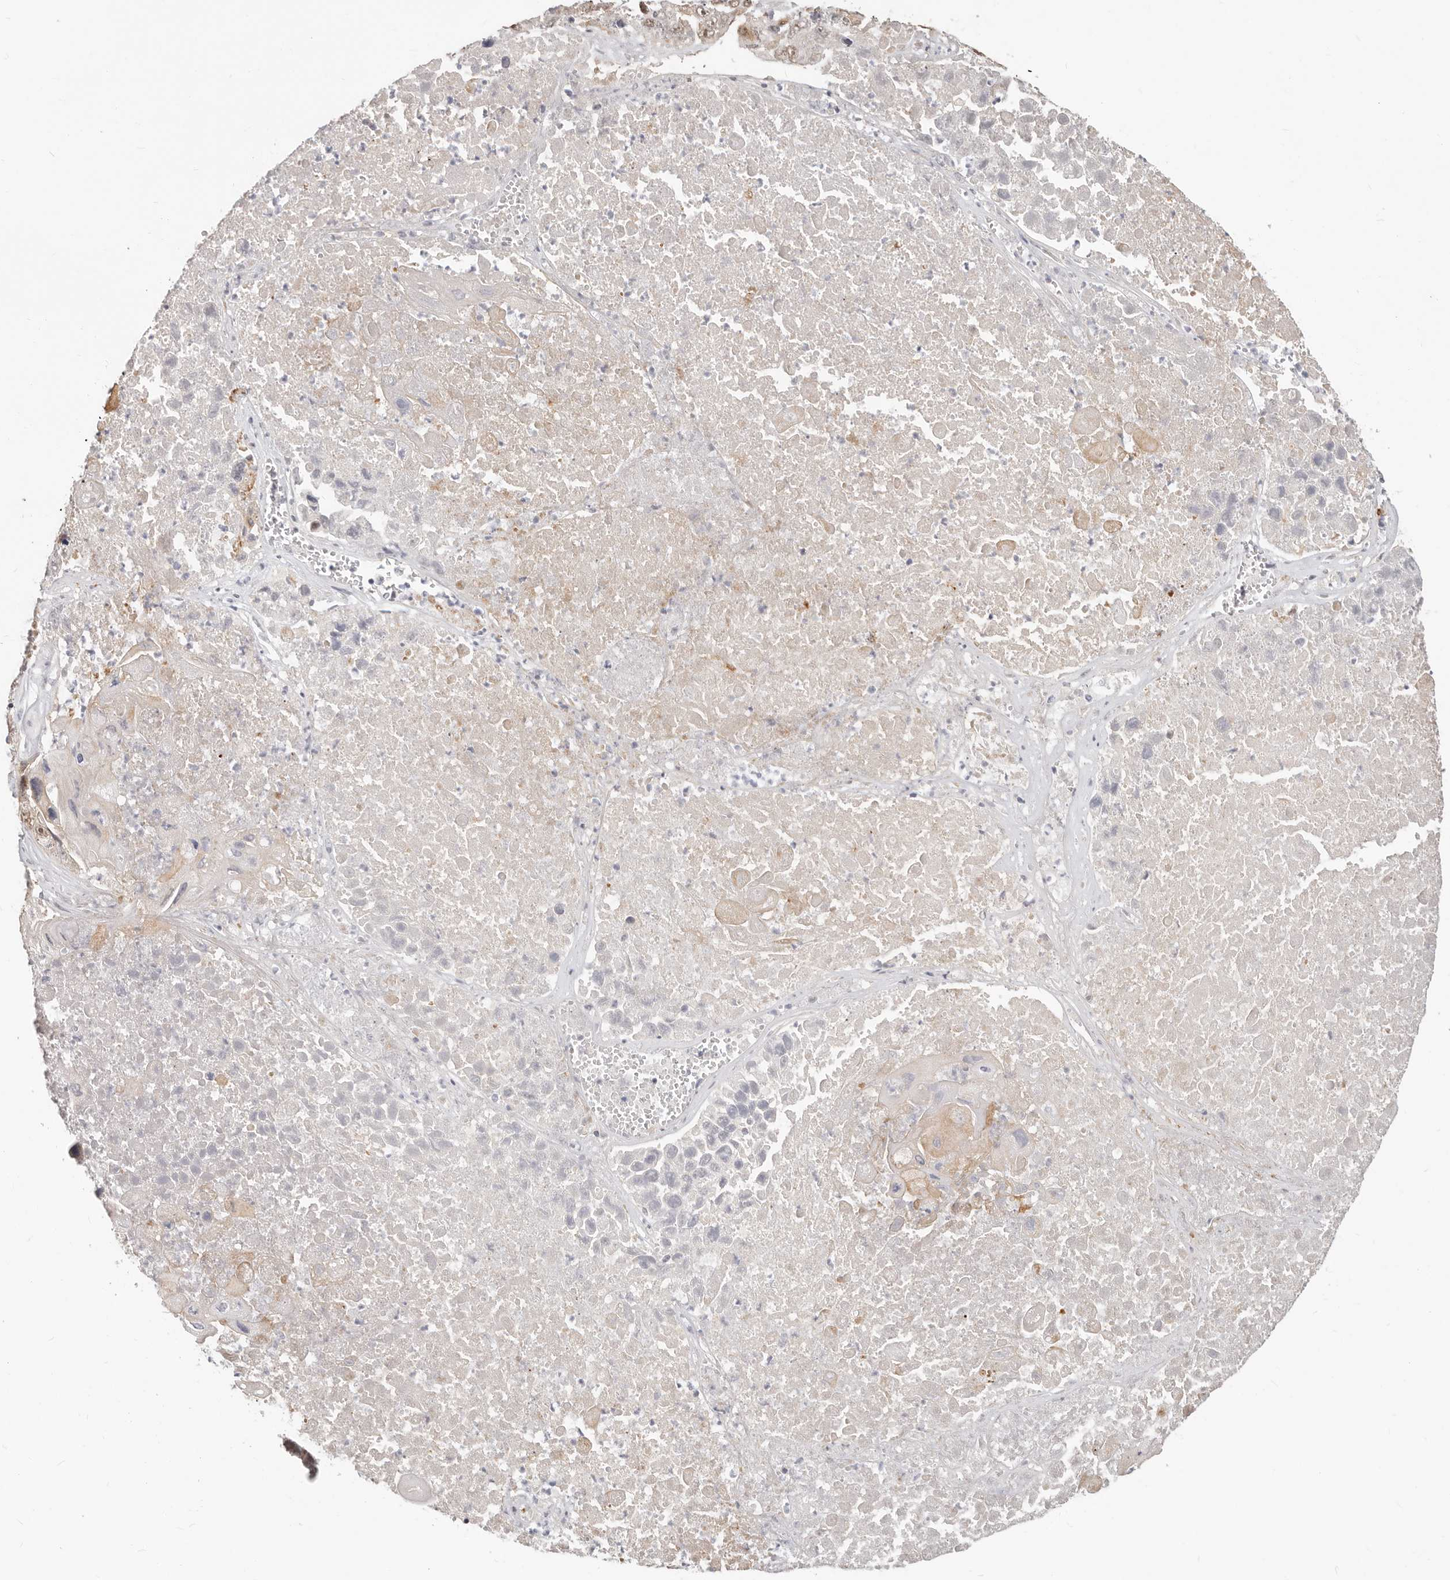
{"staining": {"intensity": "moderate", "quantity": ">75%", "location": "nuclear"}, "tissue": "lung cancer", "cell_type": "Tumor cells", "image_type": "cancer", "snomed": [{"axis": "morphology", "description": "Squamous cell carcinoma, NOS"}, {"axis": "topography", "description": "Lung"}], "caption": "Moderate nuclear expression is present in approximately >75% of tumor cells in lung cancer (squamous cell carcinoma). The protein of interest is stained brown, and the nuclei are stained in blue (DAB IHC with brightfield microscopy, high magnification).", "gene": "RFC2", "patient": {"sex": "male", "age": 61}}